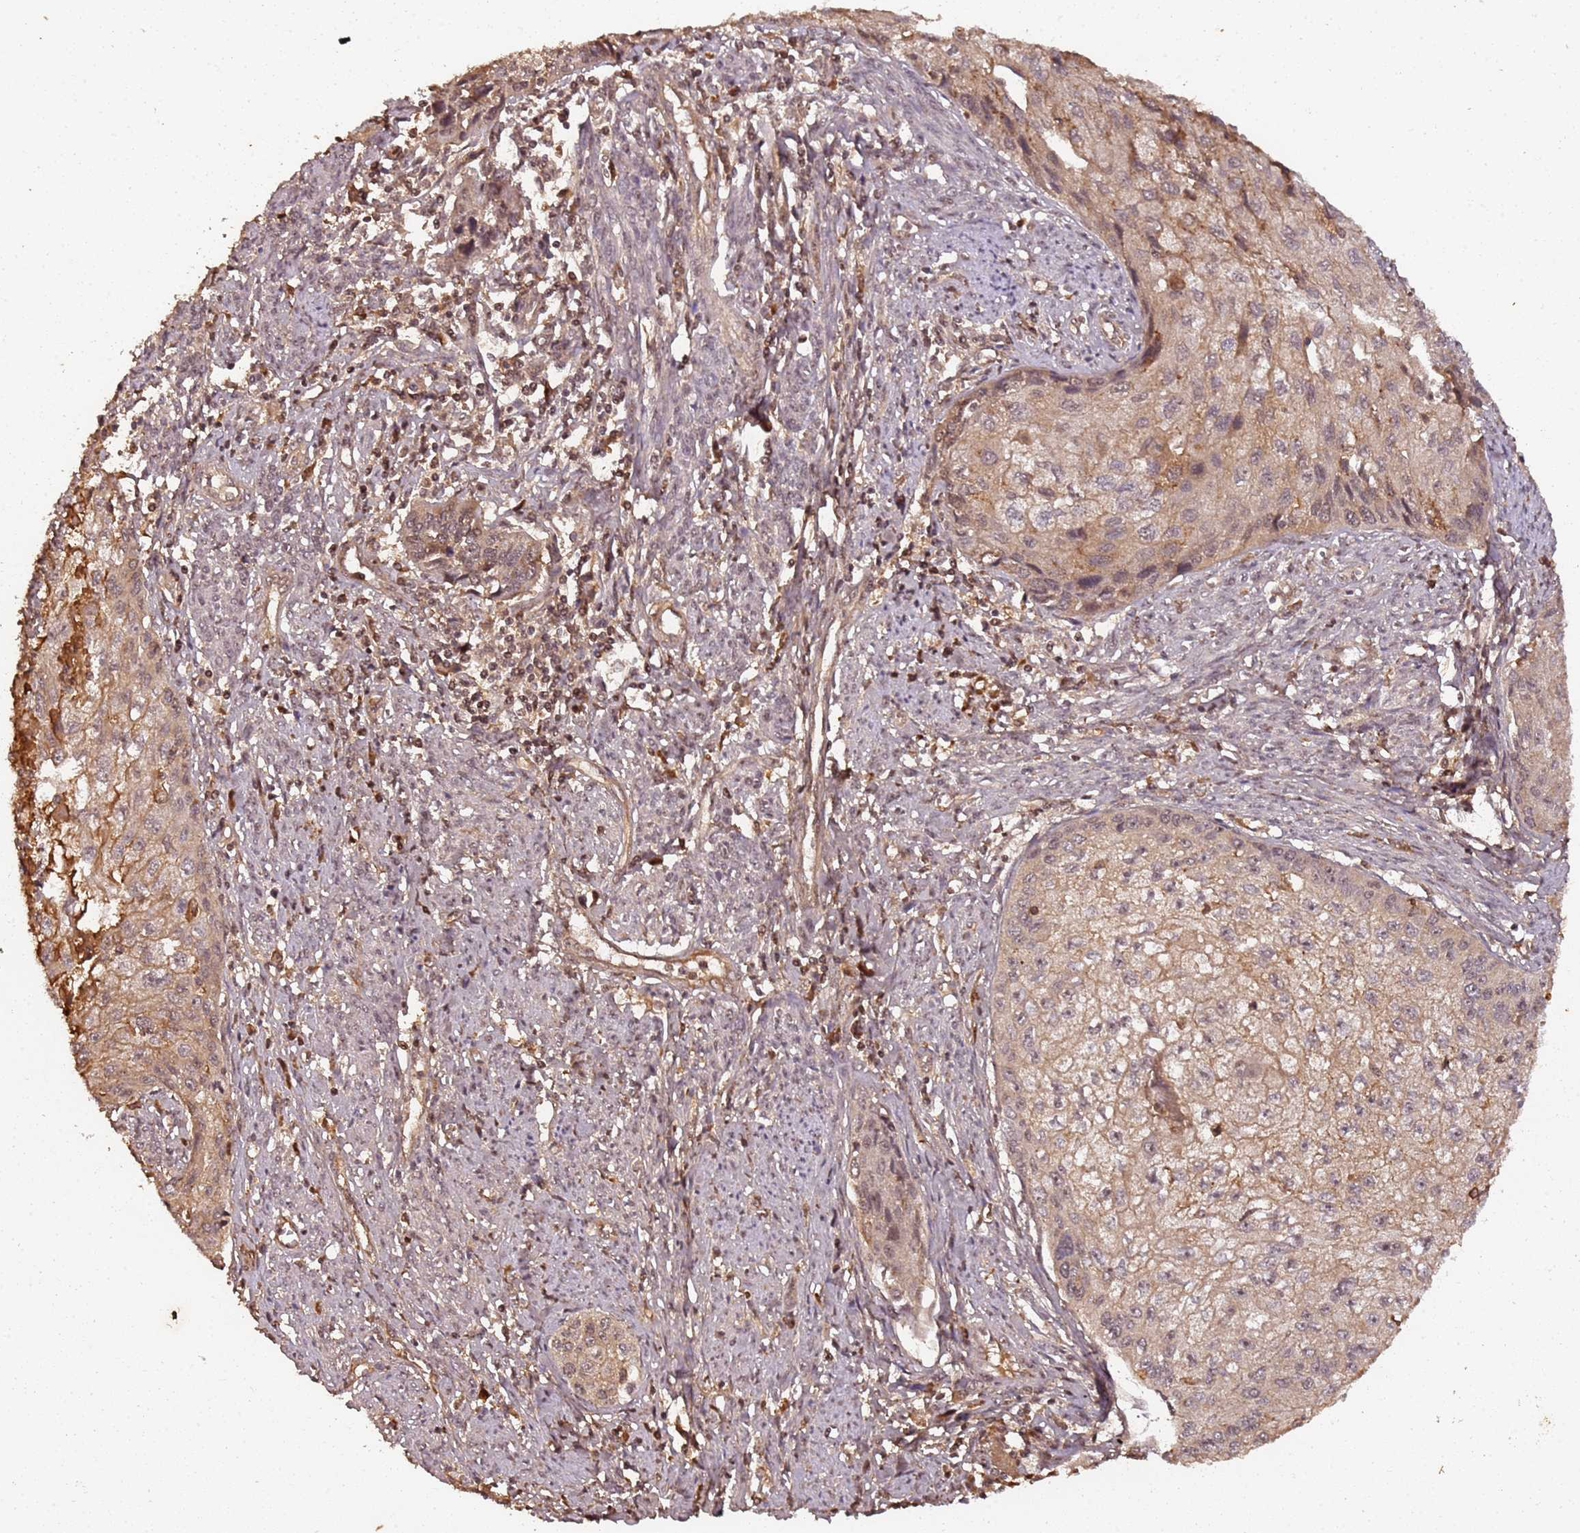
{"staining": {"intensity": "moderate", "quantity": "<25%", "location": "cytoplasmic/membranous,nuclear"}, "tissue": "cervical cancer", "cell_type": "Tumor cells", "image_type": "cancer", "snomed": [{"axis": "morphology", "description": "Squamous cell carcinoma, NOS"}, {"axis": "topography", "description": "Cervix"}], "caption": "A brown stain highlights moderate cytoplasmic/membranous and nuclear expression of a protein in human cervical squamous cell carcinoma tumor cells.", "gene": "COL1A2", "patient": {"sex": "female", "age": 67}}